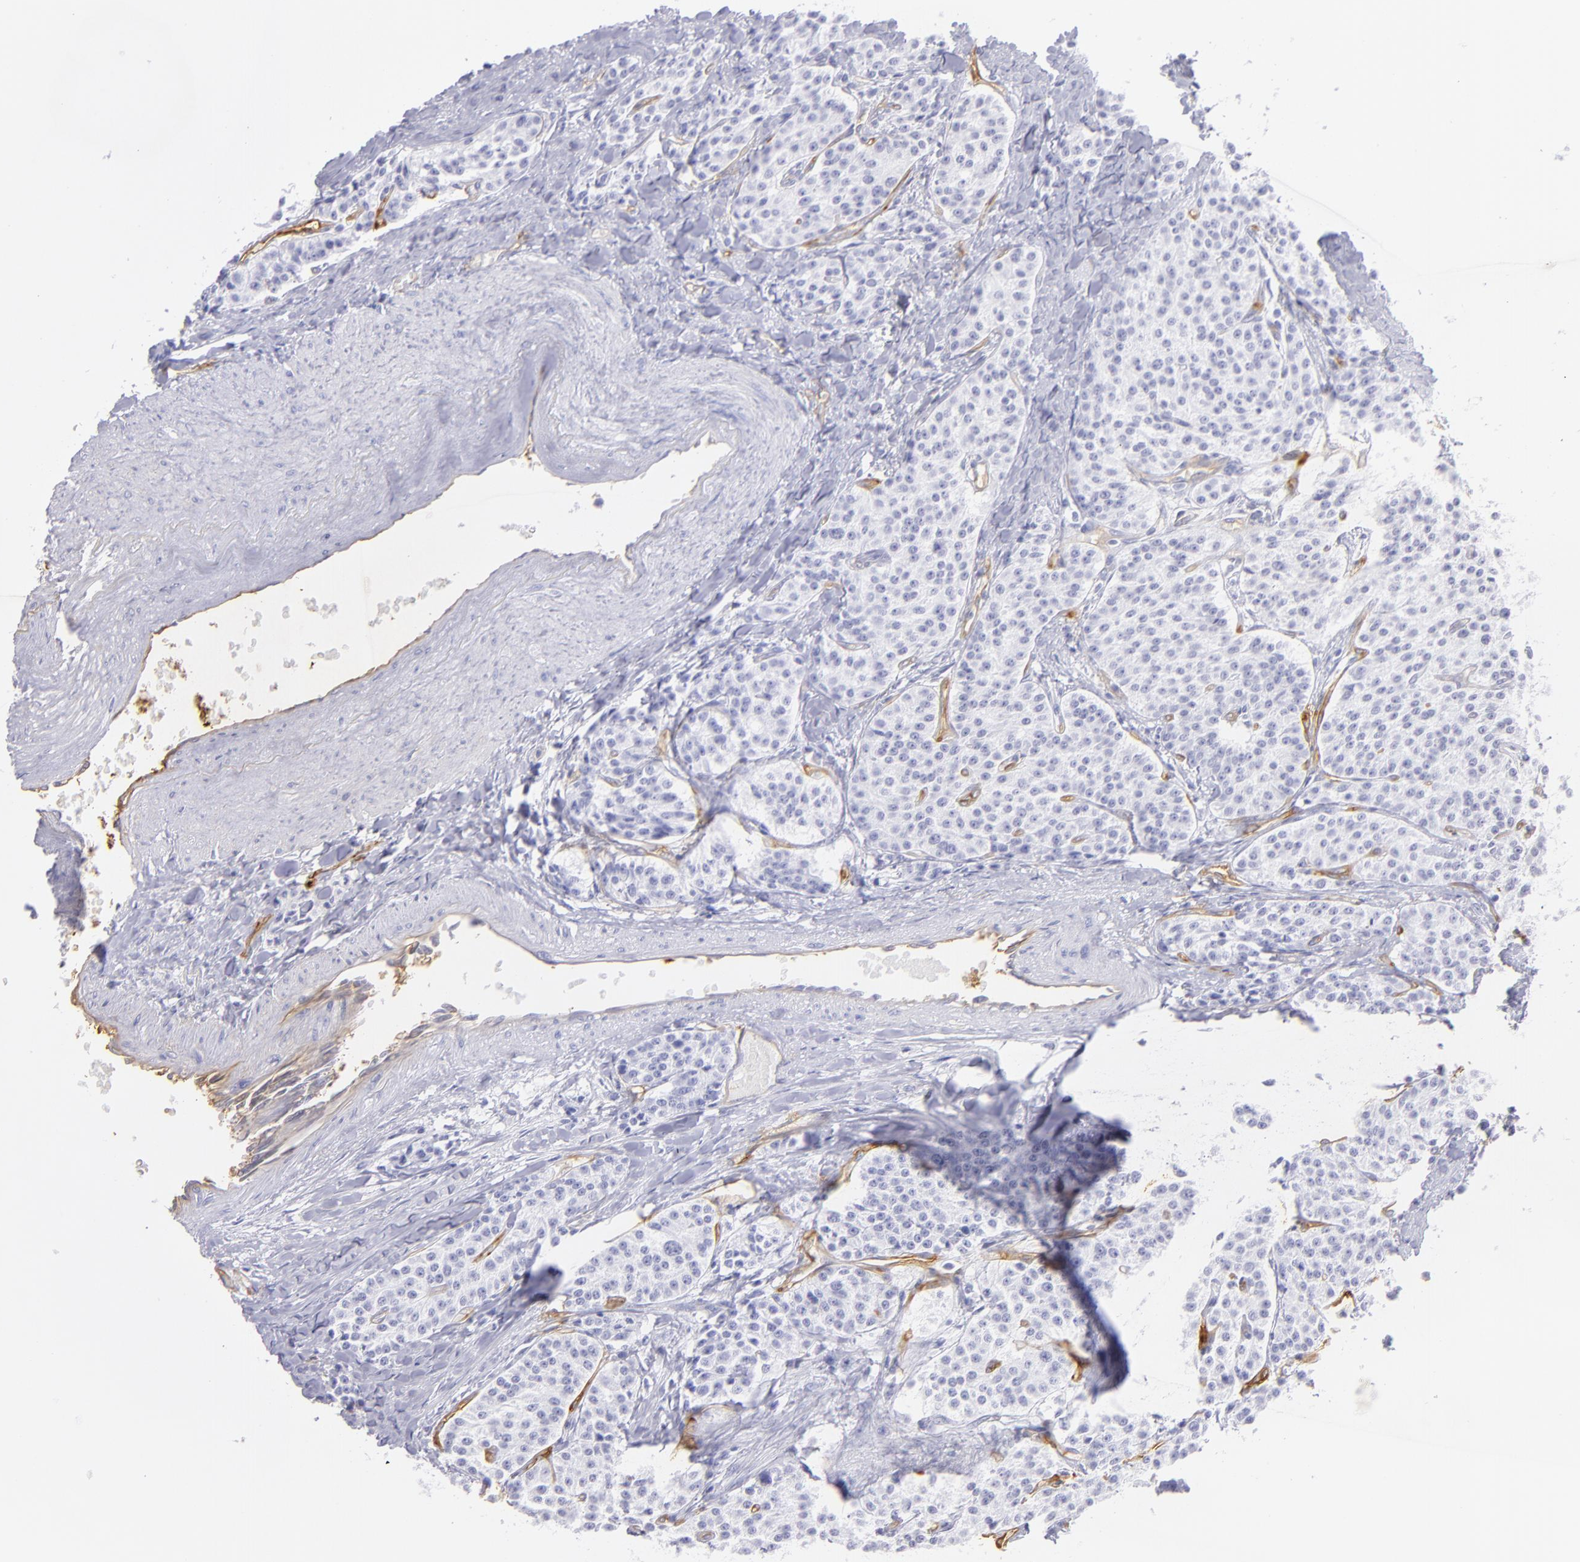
{"staining": {"intensity": "negative", "quantity": "none", "location": "none"}, "tissue": "carcinoid", "cell_type": "Tumor cells", "image_type": "cancer", "snomed": [{"axis": "morphology", "description": "Carcinoid, malignant, NOS"}, {"axis": "topography", "description": "Stomach"}], "caption": "DAB immunohistochemical staining of human carcinoid exhibits no significant positivity in tumor cells.", "gene": "THBD", "patient": {"sex": "female", "age": 76}}